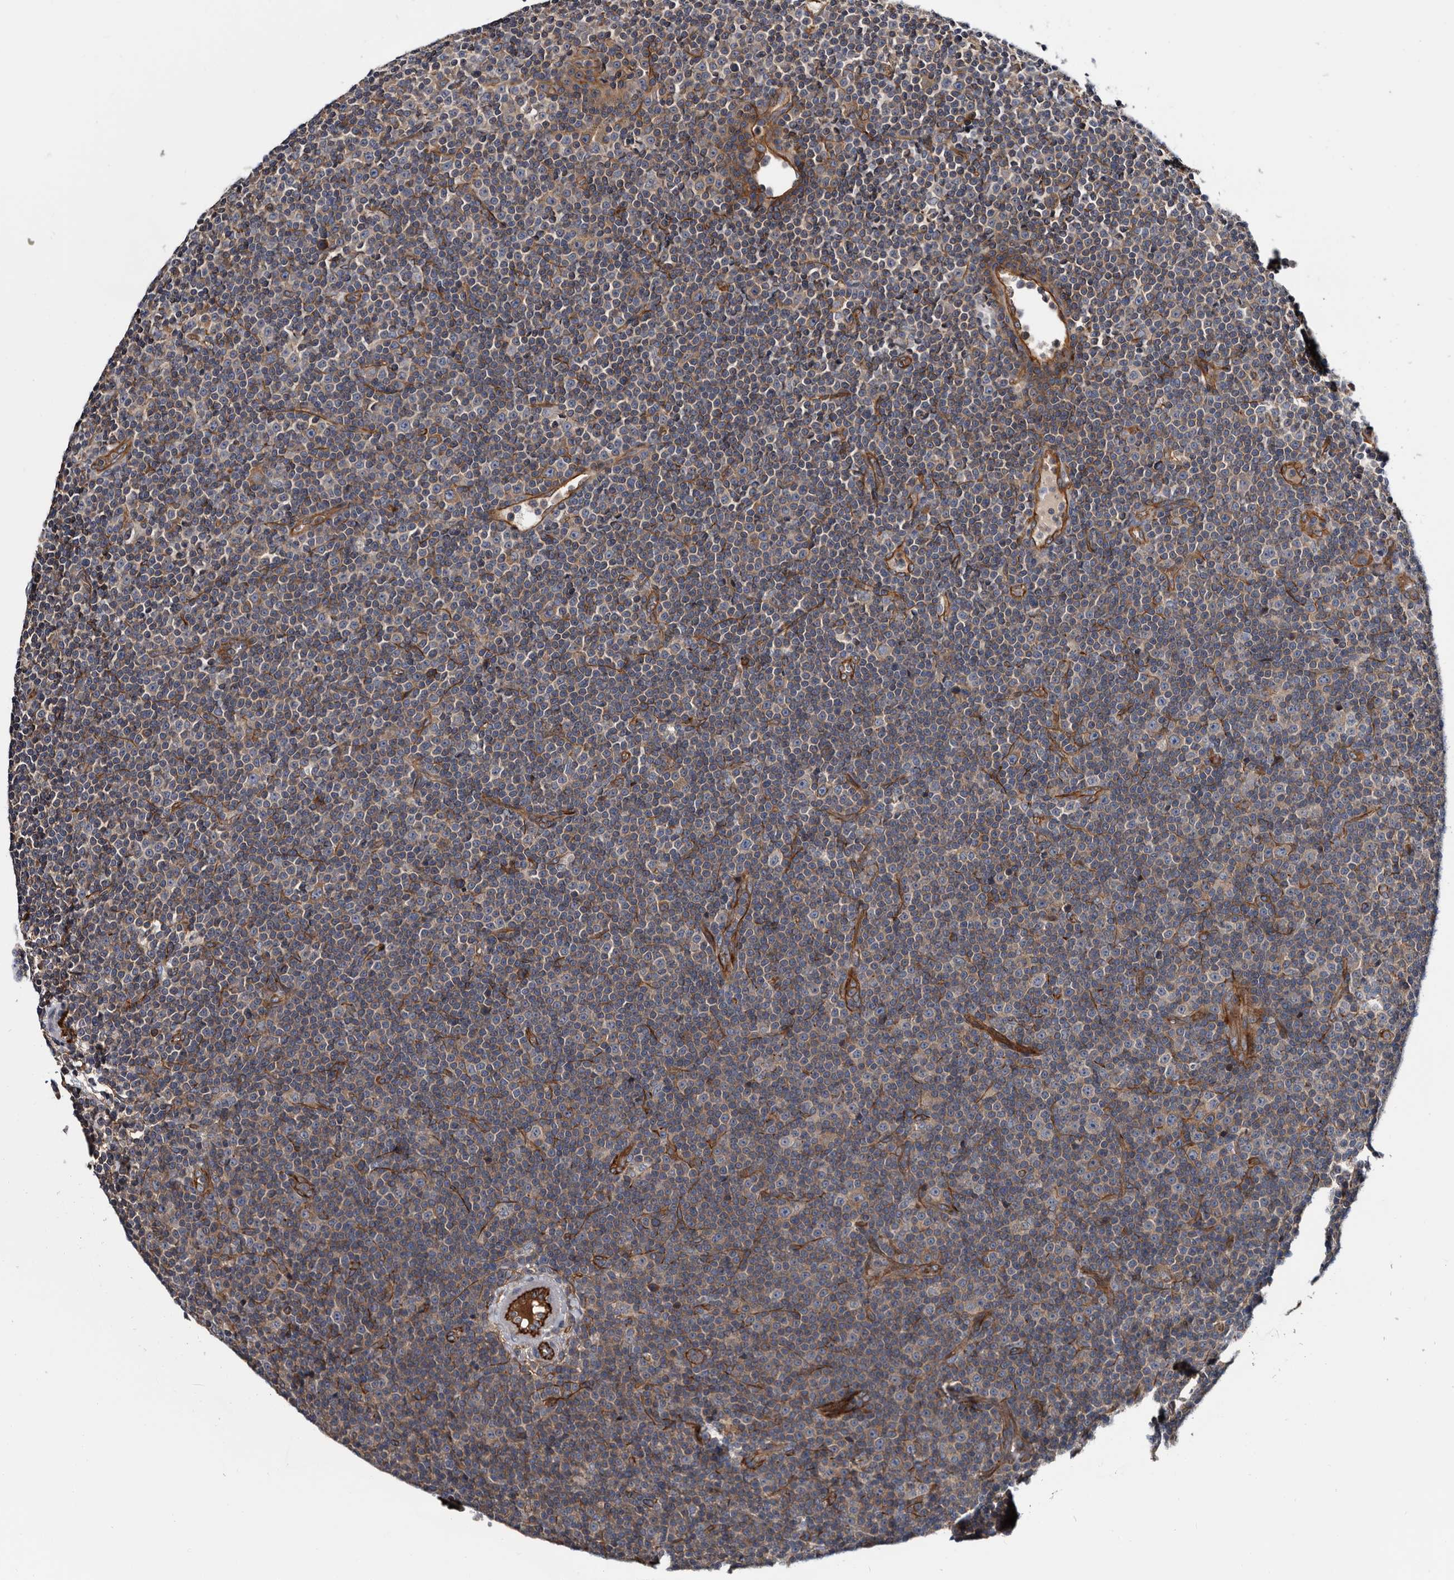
{"staining": {"intensity": "weak", "quantity": "<25%", "location": "cytoplasmic/membranous"}, "tissue": "lymphoma", "cell_type": "Tumor cells", "image_type": "cancer", "snomed": [{"axis": "morphology", "description": "Malignant lymphoma, non-Hodgkin's type, Low grade"}, {"axis": "topography", "description": "Lymph node"}], "caption": "Immunohistochemical staining of malignant lymphoma, non-Hodgkin's type (low-grade) demonstrates no significant positivity in tumor cells.", "gene": "TSPAN17", "patient": {"sex": "female", "age": 67}}